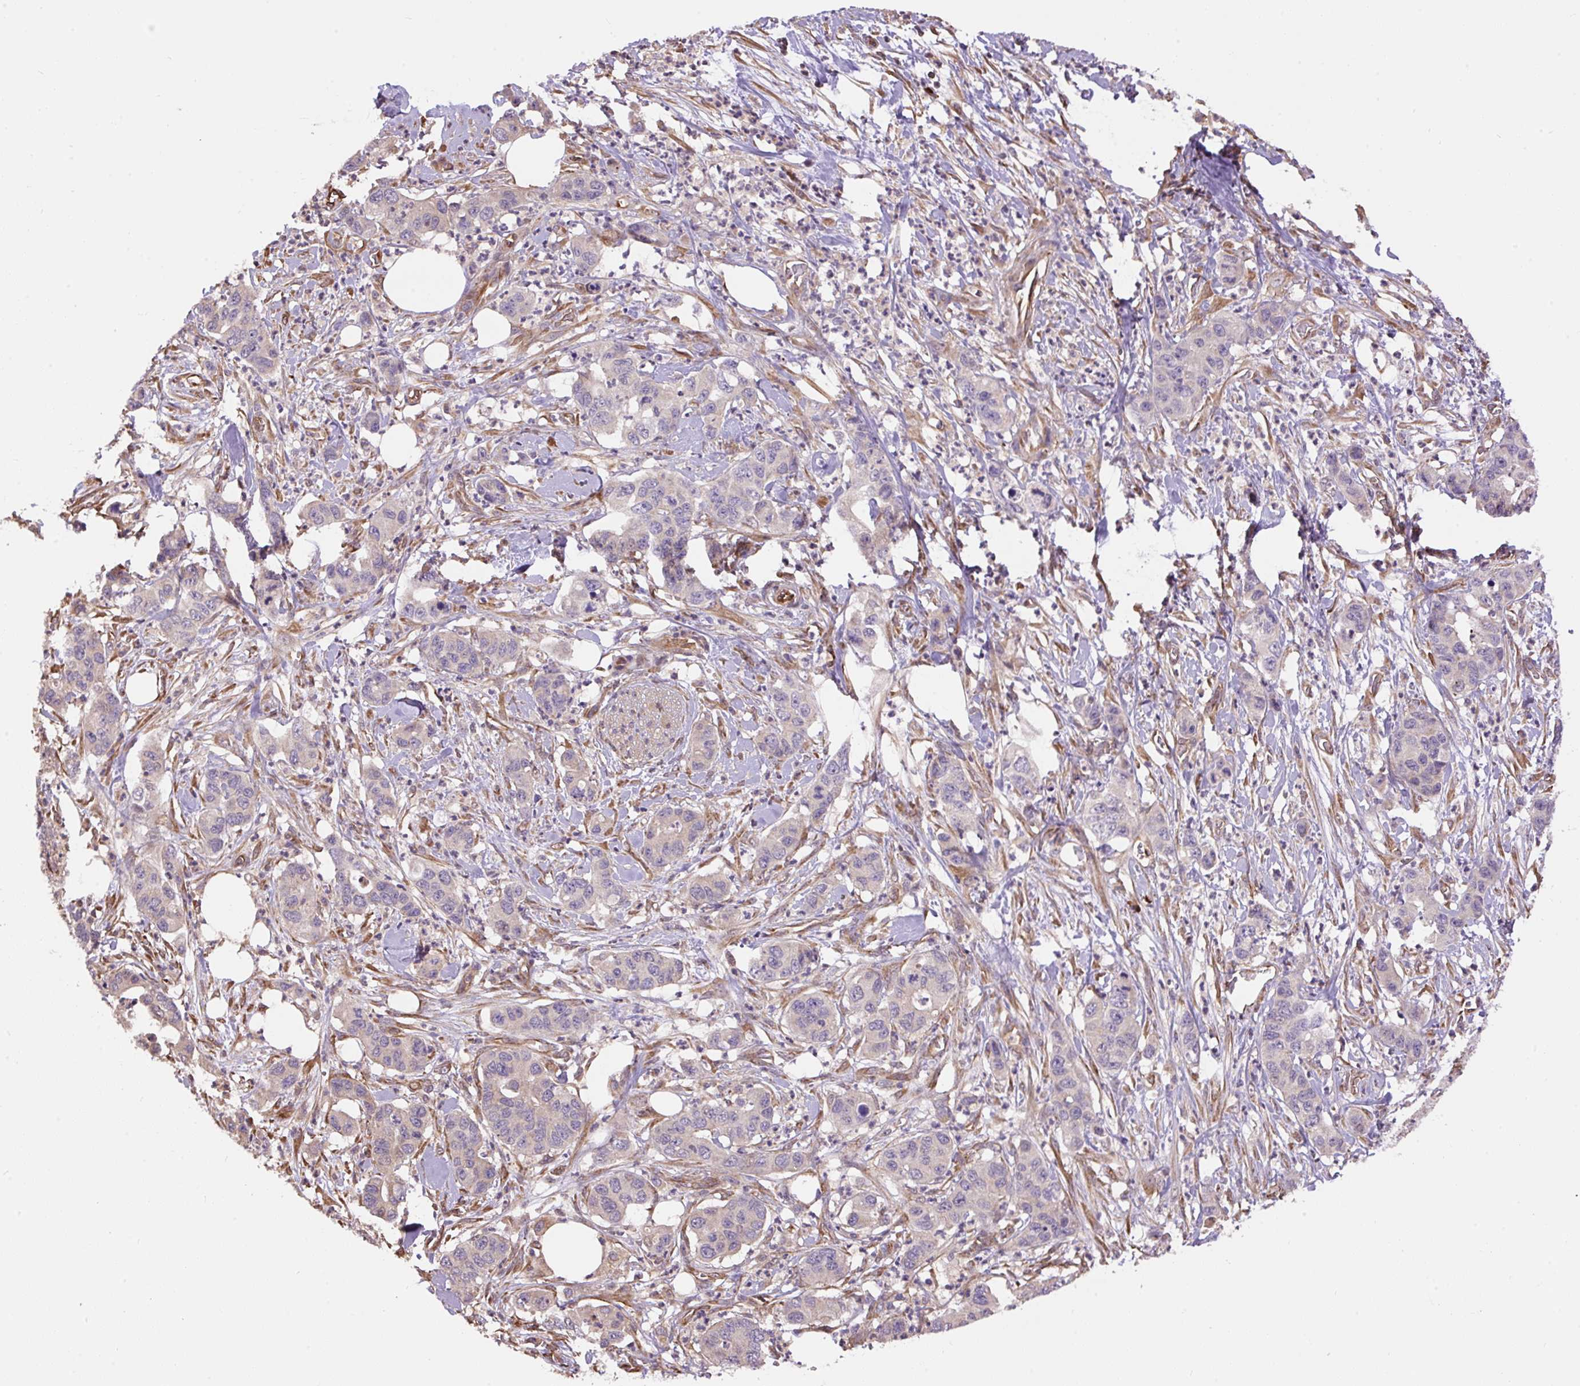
{"staining": {"intensity": "weak", "quantity": "<25%", "location": "cytoplasmic/membranous"}, "tissue": "pancreatic cancer", "cell_type": "Tumor cells", "image_type": "cancer", "snomed": [{"axis": "morphology", "description": "Adenocarcinoma, NOS"}, {"axis": "topography", "description": "Pancreas"}], "caption": "Tumor cells are negative for protein expression in human adenocarcinoma (pancreatic).", "gene": "PPME1", "patient": {"sex": "male", "age": 73}}